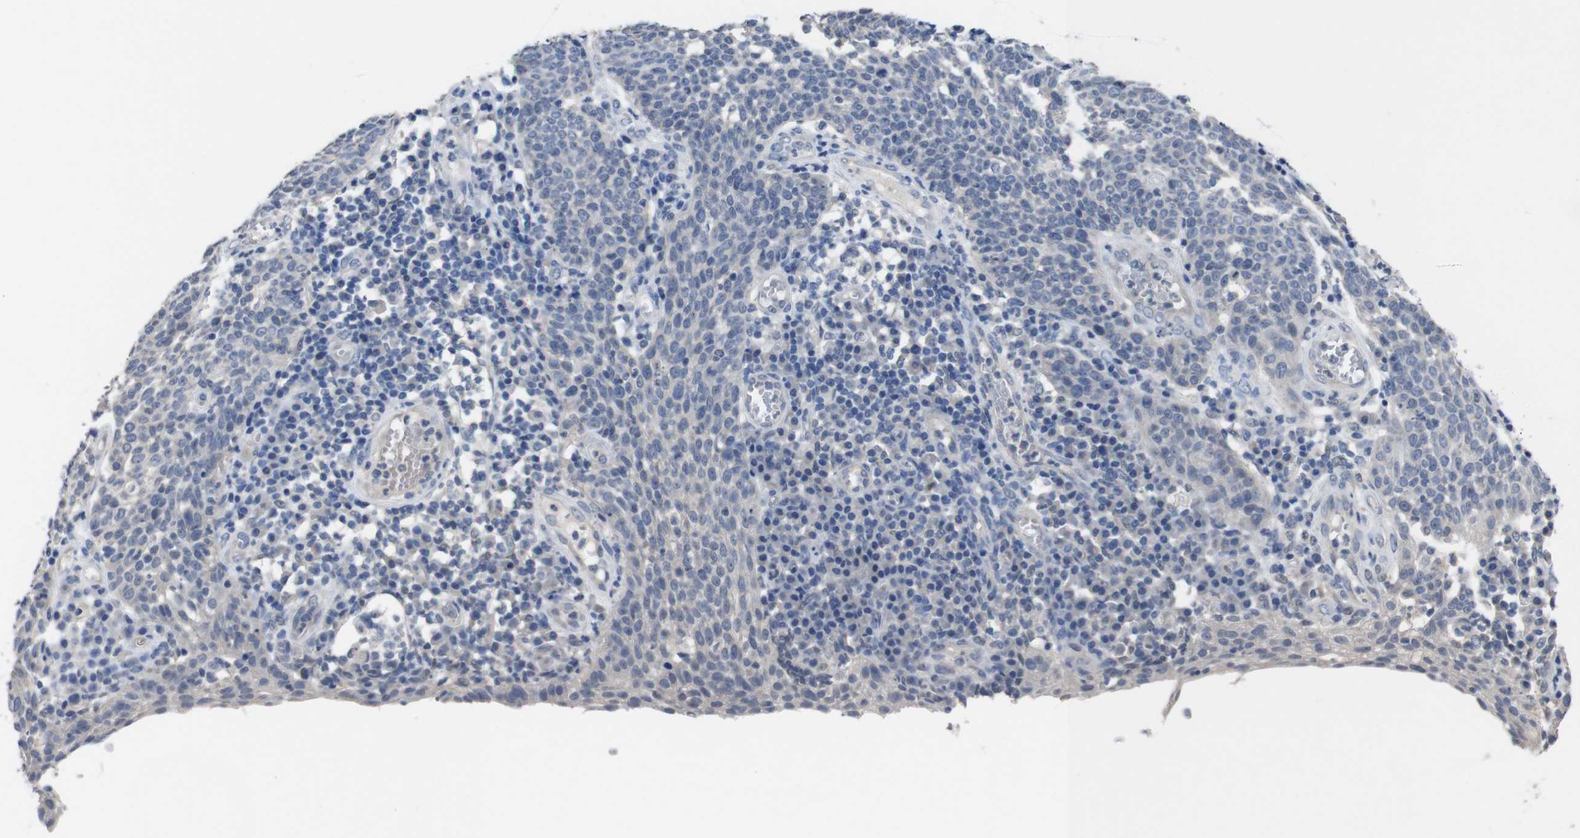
{"staining": {"intensity": "negative", "quantity": "none", "location": "none"}, "tissue": "cervical cancer", "cell_type": "Tumor cells", "image_type": "cancer", "snomed": [{"axis": "morphology", "description": "Squamous cell carcinoma, NOS"}, {"axis": "topography", "description": "Cervix"}], "caption": "This is a histopathology image of immunohistochemistry staining of cervical cancer, which shows no expression in tumor cells.", "gene": "HNF1A", "patient": {"sex": "female", "age": 34}}